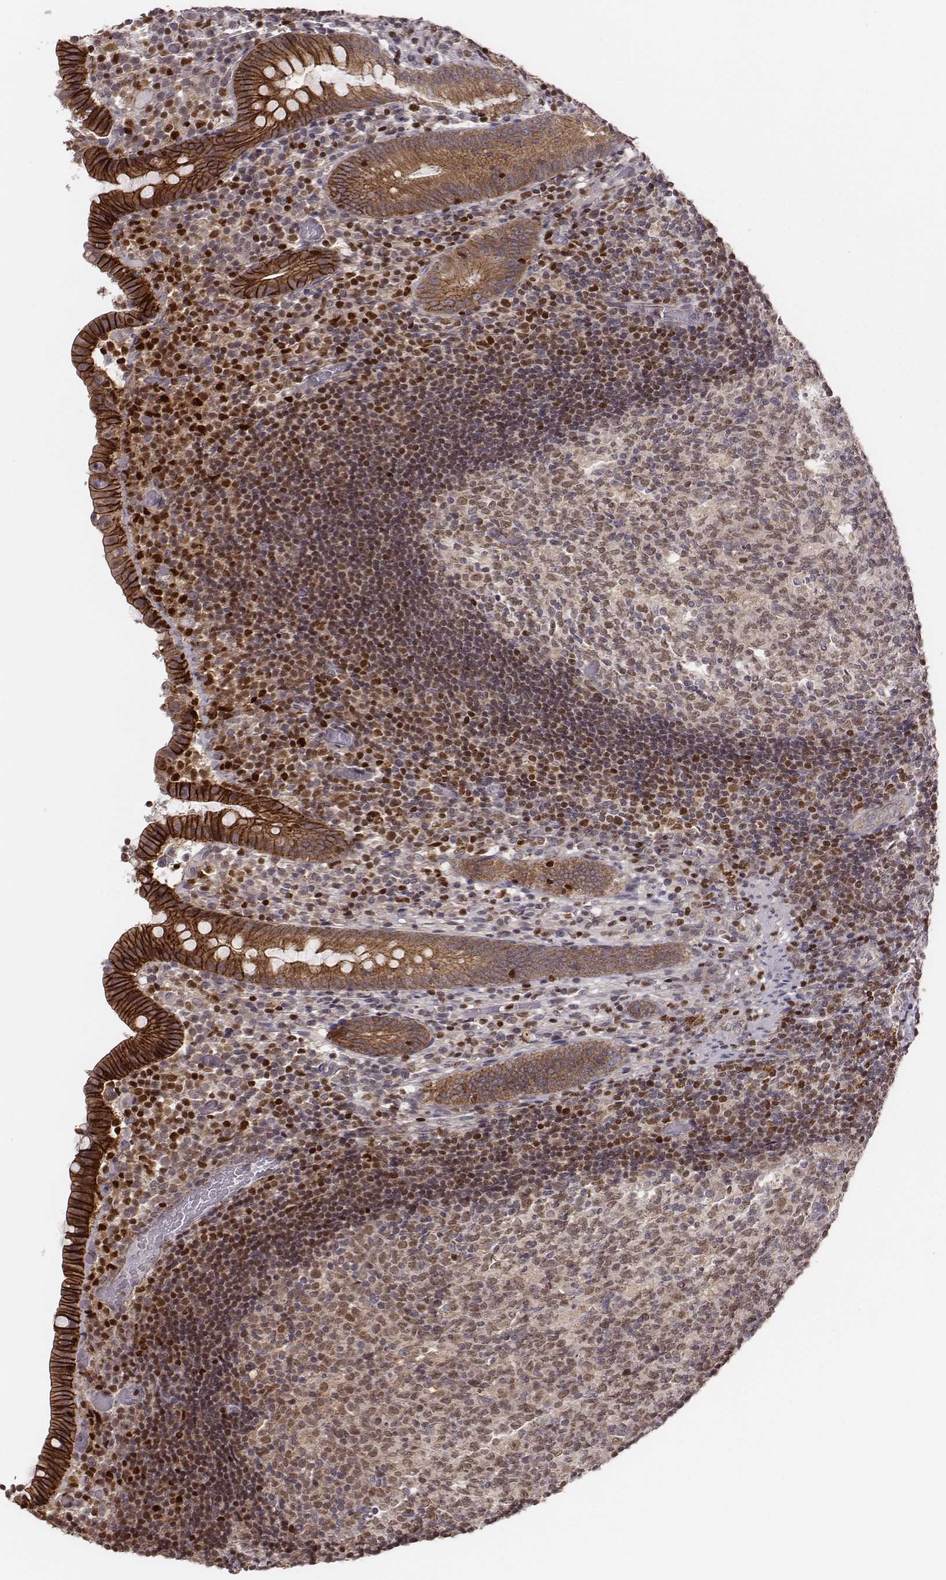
{"staining": {"intensity": "strong", "quantity": ">75%", "location": "cytoplasmic/membranous"}, "tissue": "appendix", "cell_type": "Glandular cells", "image_type": "normal", "snomed": [{"axis": "morphology", "description": "Normal tissue, NOS"}, {"axis": "topography", "description": "Appendix"}], "caption": "Brown immunohistochemical staining in benign appendix displays strong cytoplasmic/membranous staining in approximately >75% of glandular cells.", "gene": "WDR59", "patient": {"sex": "female", "age": 32}}